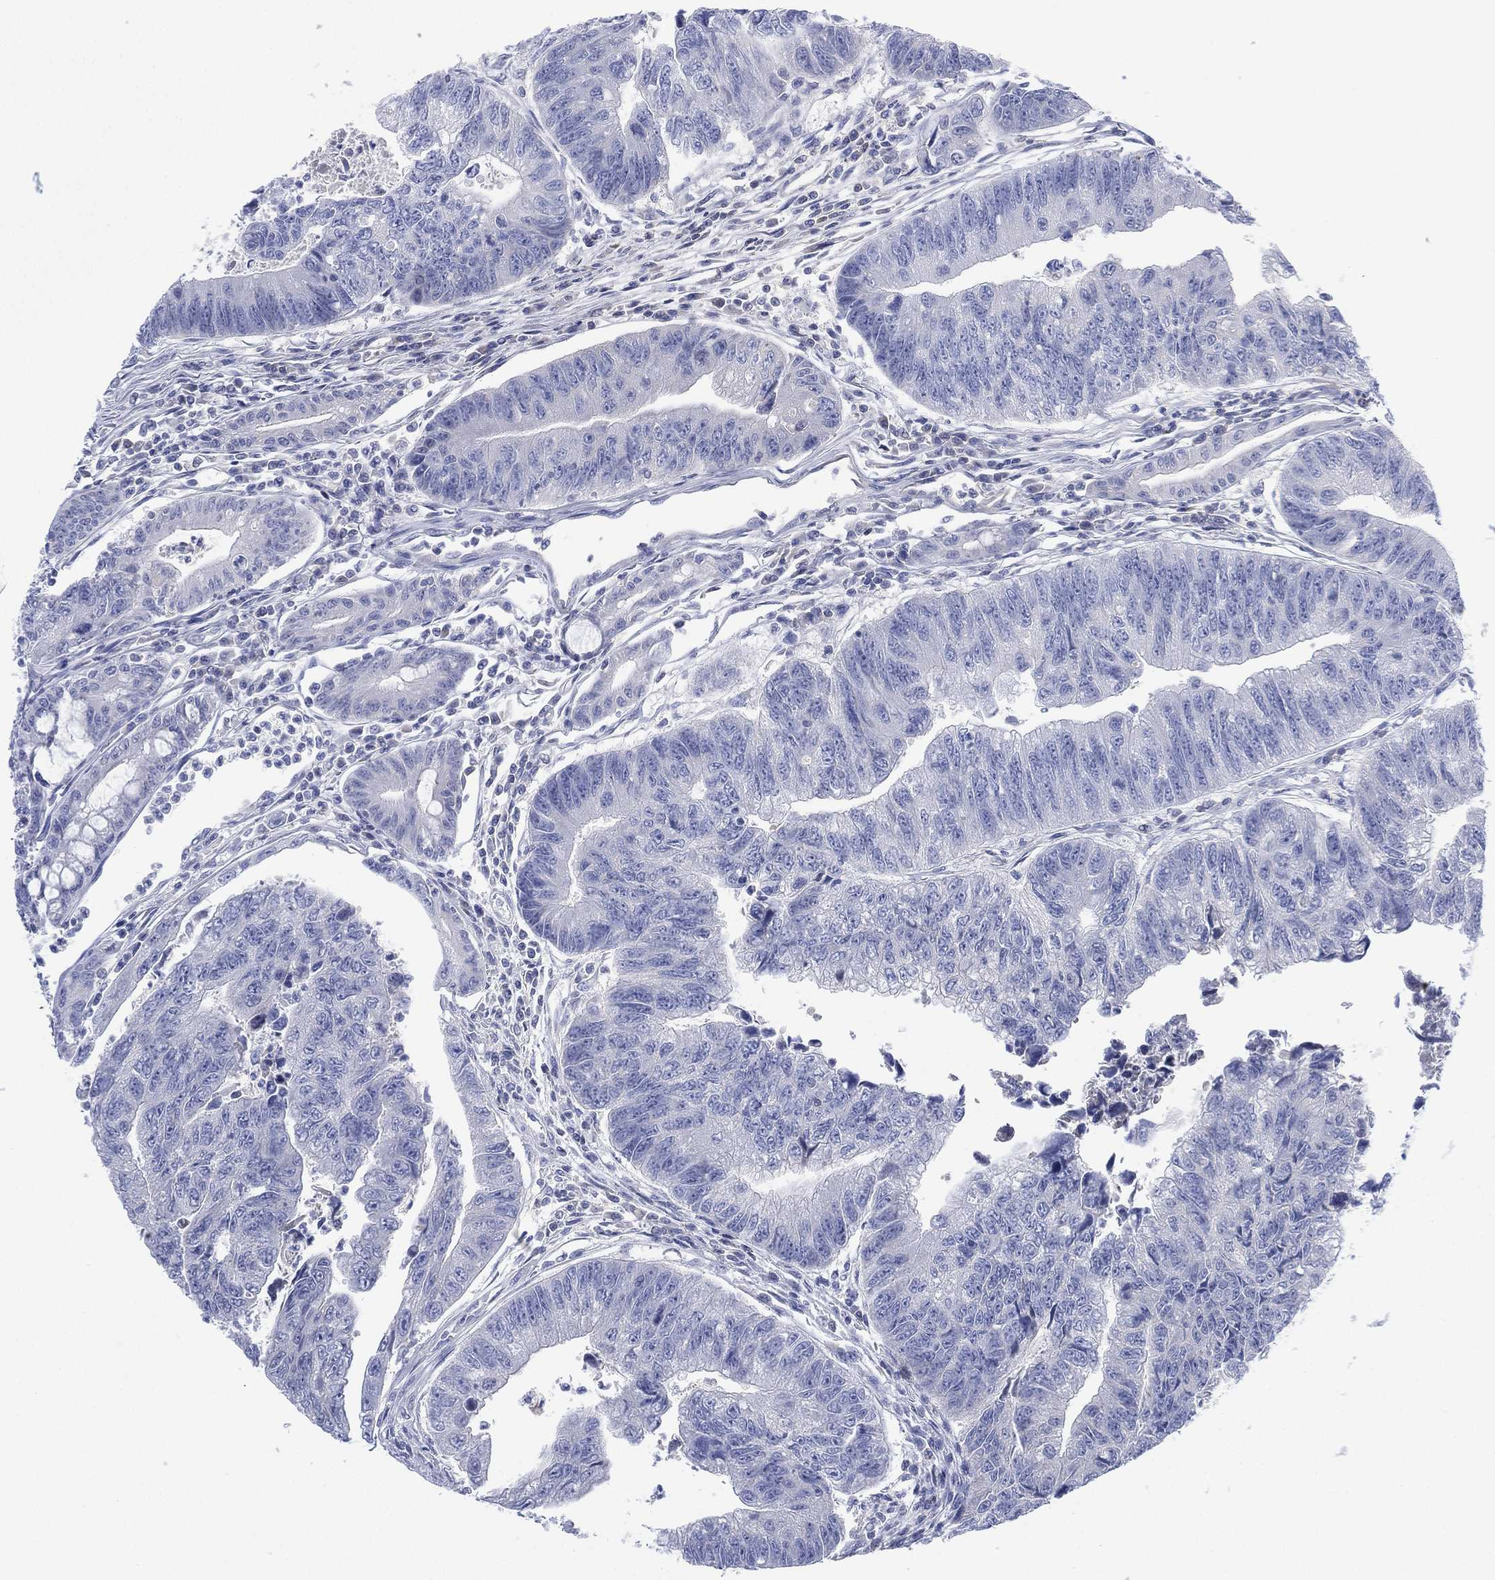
{"staining": {"intensity": "negative", "quantity": "none", "location": "none"}, "tissue": "colorectal cancer", "cell_type": "Tumor cells", "image_type": "cancer", "snomed": [{"axis": "morphology", "description": "Adenocarcinoma, NOS"}, {"axis": "topography", "description": "Colon"}], "caption": "Human colorectal cancer (adenocarcinoma) stained for a protein using IHC demonstrates no expression in tumor cells.", "gene": "SEPTIN1", "patient": {"sex": "female", "age": 65}}